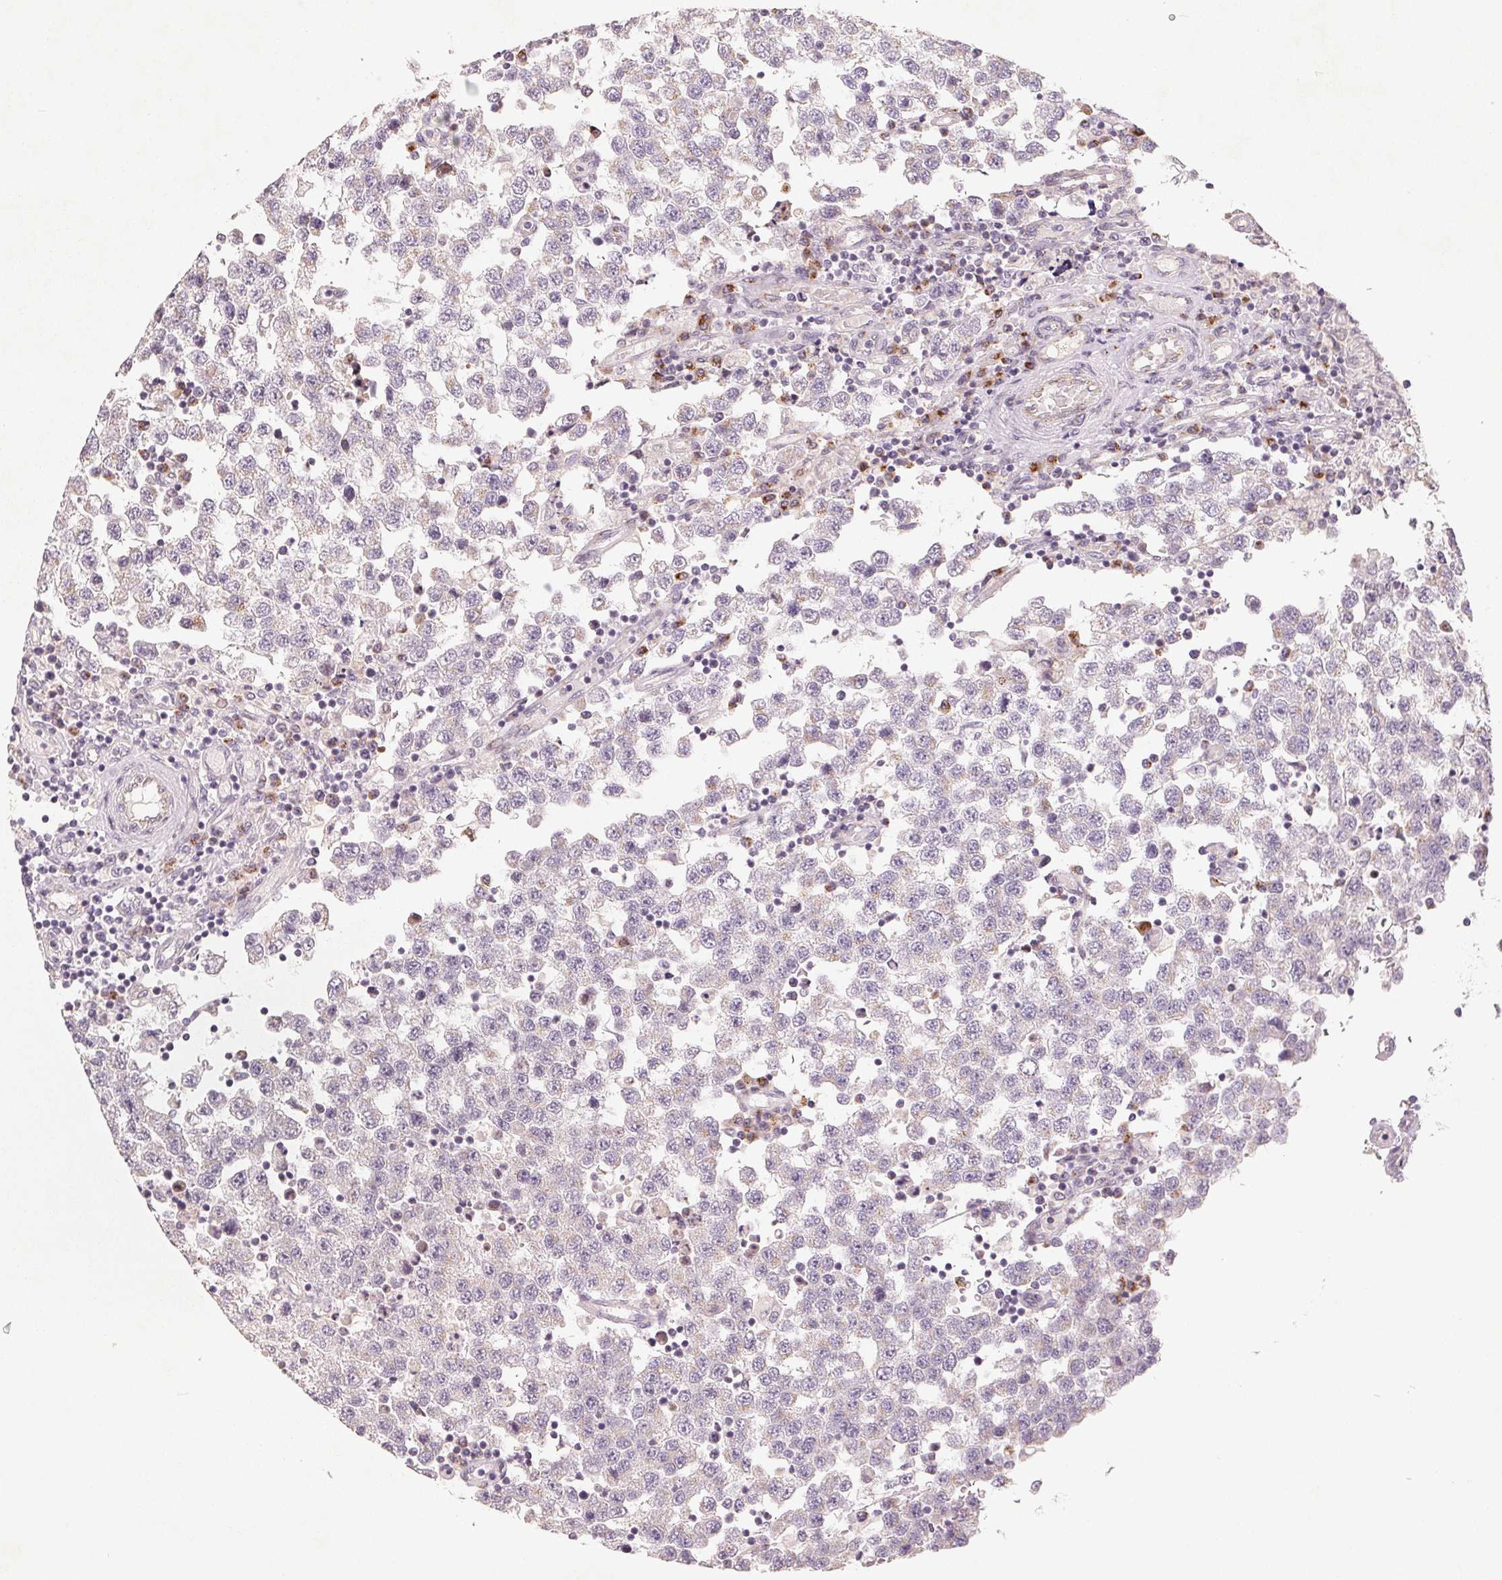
{"staining": {"intensity": "negative", "quantity": "none", "location": "none"}, "tissue": "testis cancer", "cell_type": "Tumor cells", "image_type": "cancer", "snomed": [{"axis": "morphology", "description": "Seminoma, NOS"}, {"axis": "topography", "description": "Testis"}], "caption": "IHC histopathology image of neoplastic tissue: testis cancer (seminoma) stained with DAB (3,3'-diaminobenzidine) reveals no significant protein positivity in tumor cells.", "gene": "TMSB15B", "patient": {"sex": "male", "age": 34}}